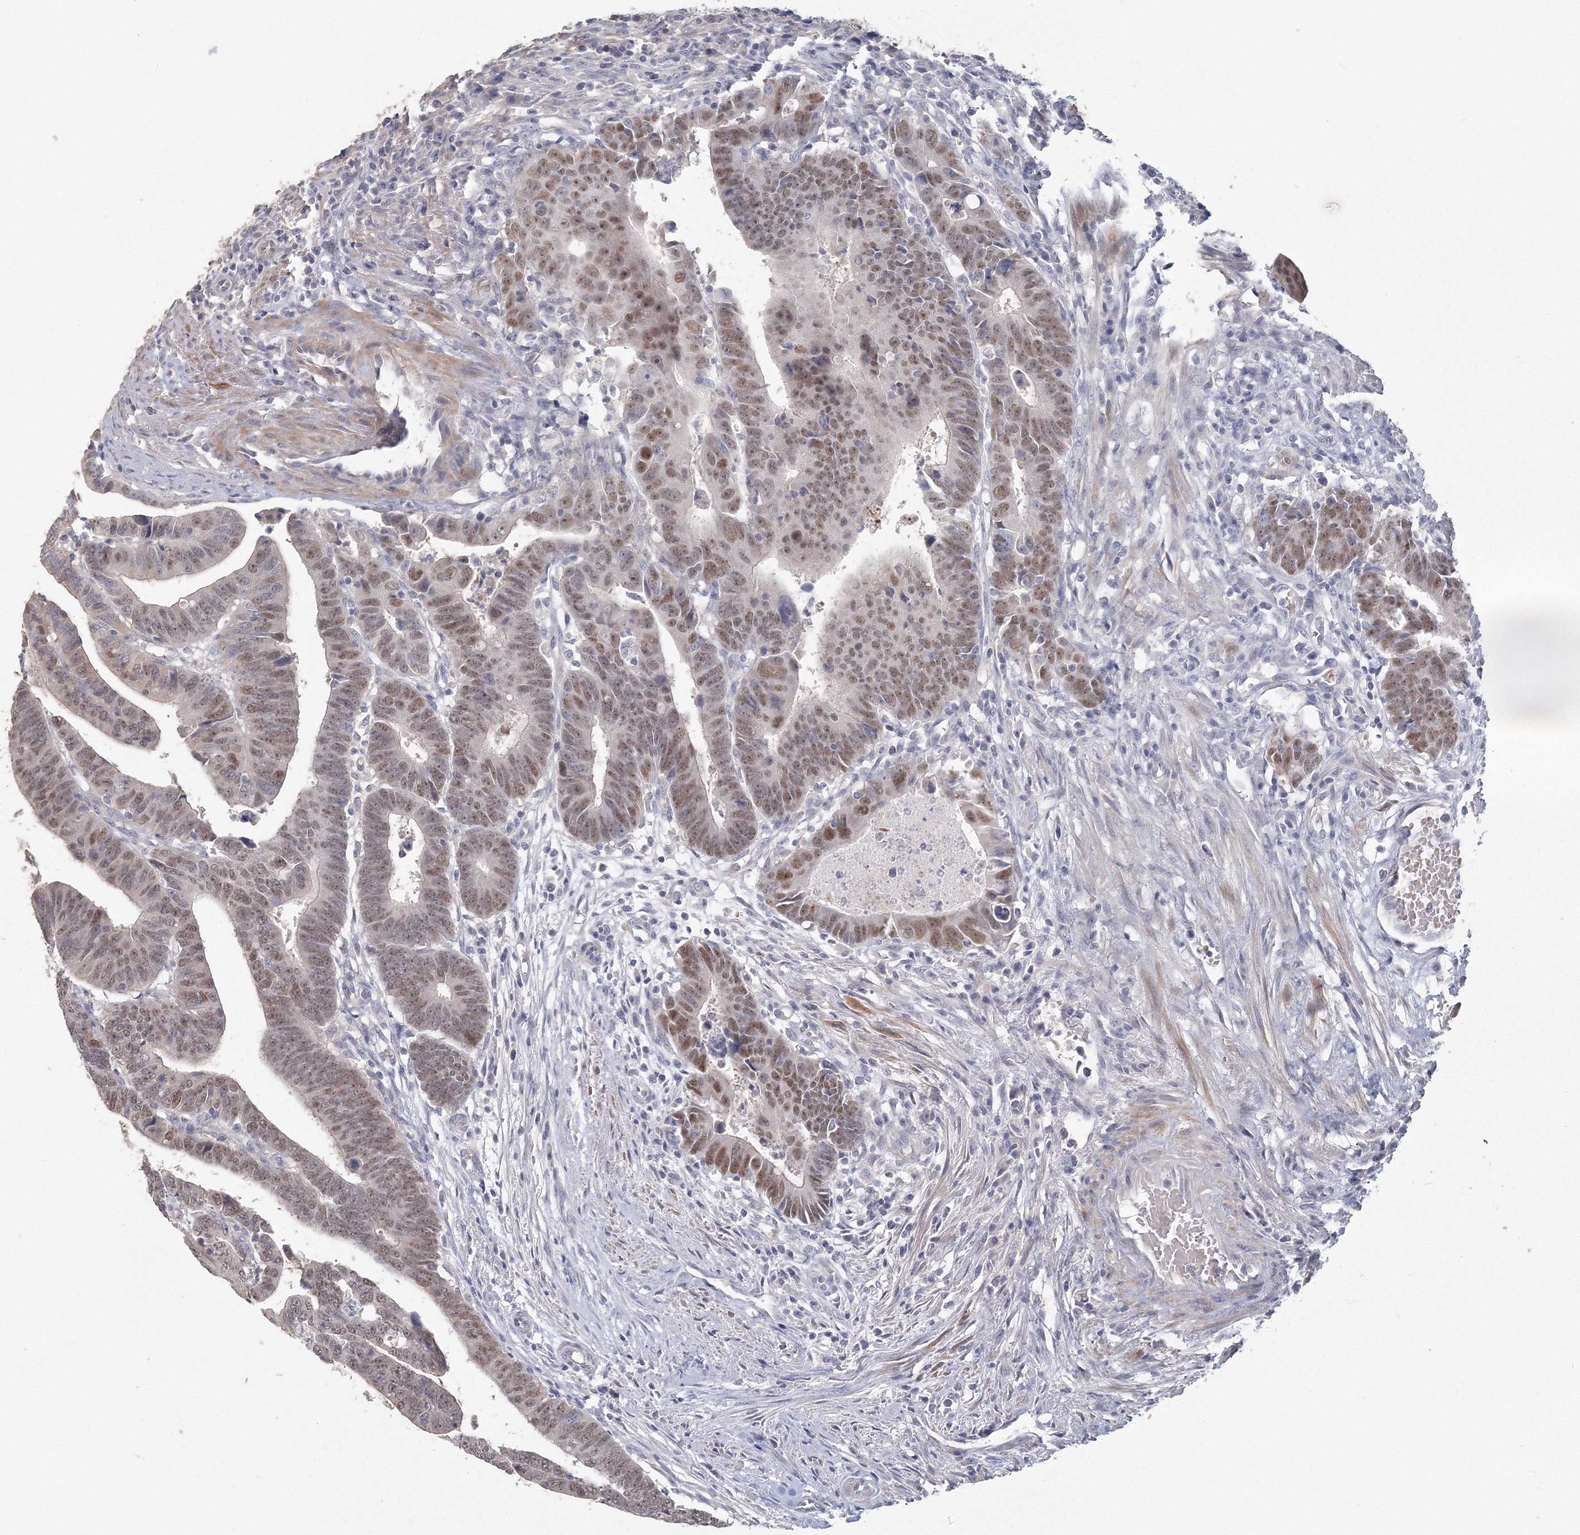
{"staining": {"intensity": "moderate", "quantity": "25%-75%", "location": "nuclear"}, "tissue": "colorectal cancer", "cell_type": "Tumor cells", "image_type": "cancer", "snomed": [{"axis": "morphology", "description": "Adenocarcinoma, NOS"}, {"axis": "topography", "description": "Rectum"}], "caption": "A micrograph showing moderate nuclear expression in approximately 25%-75% of tumor cells in colorectal cancer (adenocarcinoma), as visualized by brown immunohistochemical staining.", "gene": "TACC2", "patient": {"sex": "female", "age": 65}}